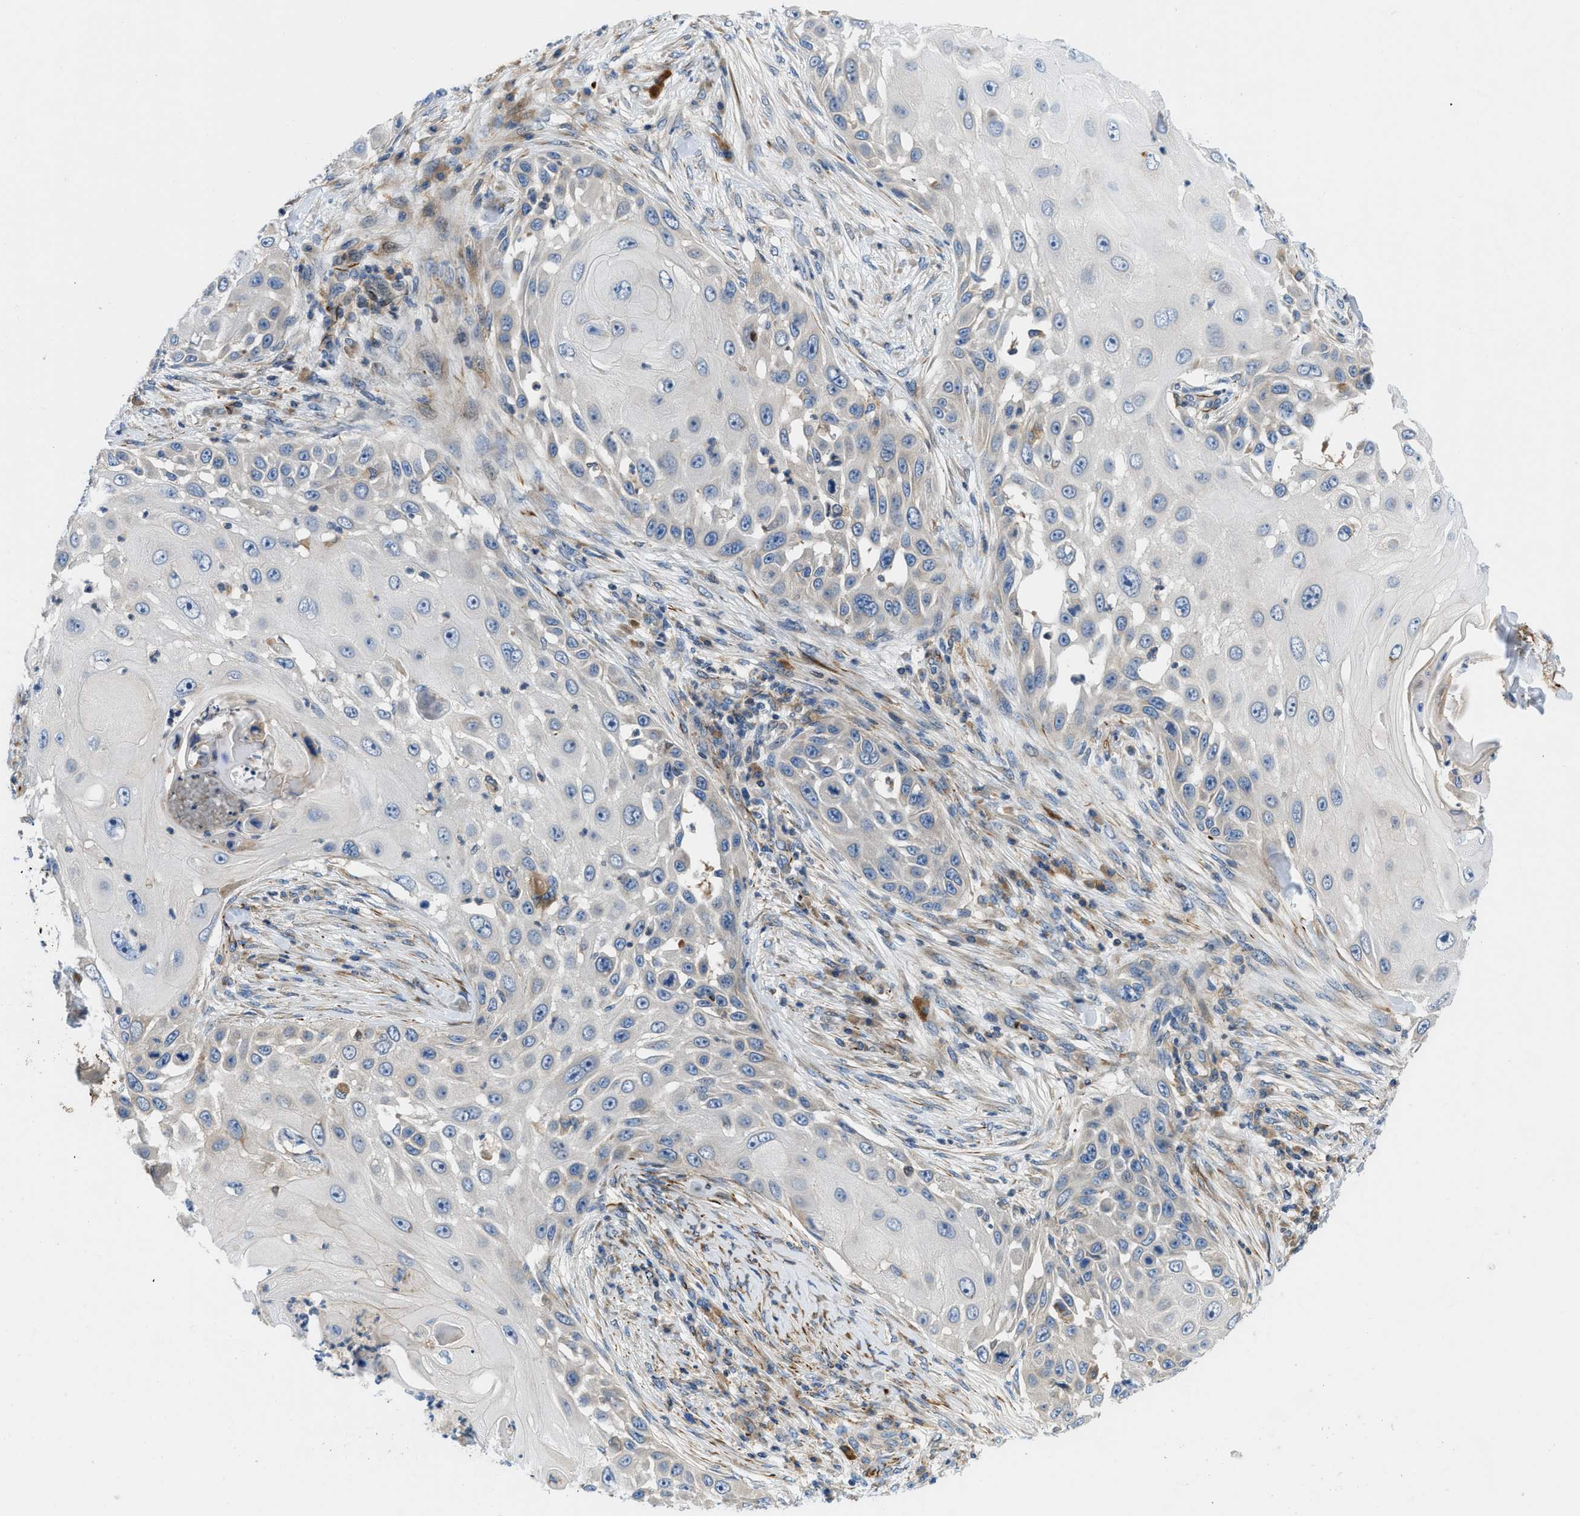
{"staining": {"intensity": "negative", "quantity": "none", "location": "none"}, "tissue": "skin cancer", "cell_type": "Tumor cells", "image_type": "cancer", "snomed": [{"axis": "morphology", "description": "Squamous cell carcinoma, NOS"}, {"axis": "topography", "description": "Skin"}], "caption": "IHC of human skin cancer displays no expression in tumor cells.", "gene": "ZNF831", "patient": {"sex": "female", "age": 44}}